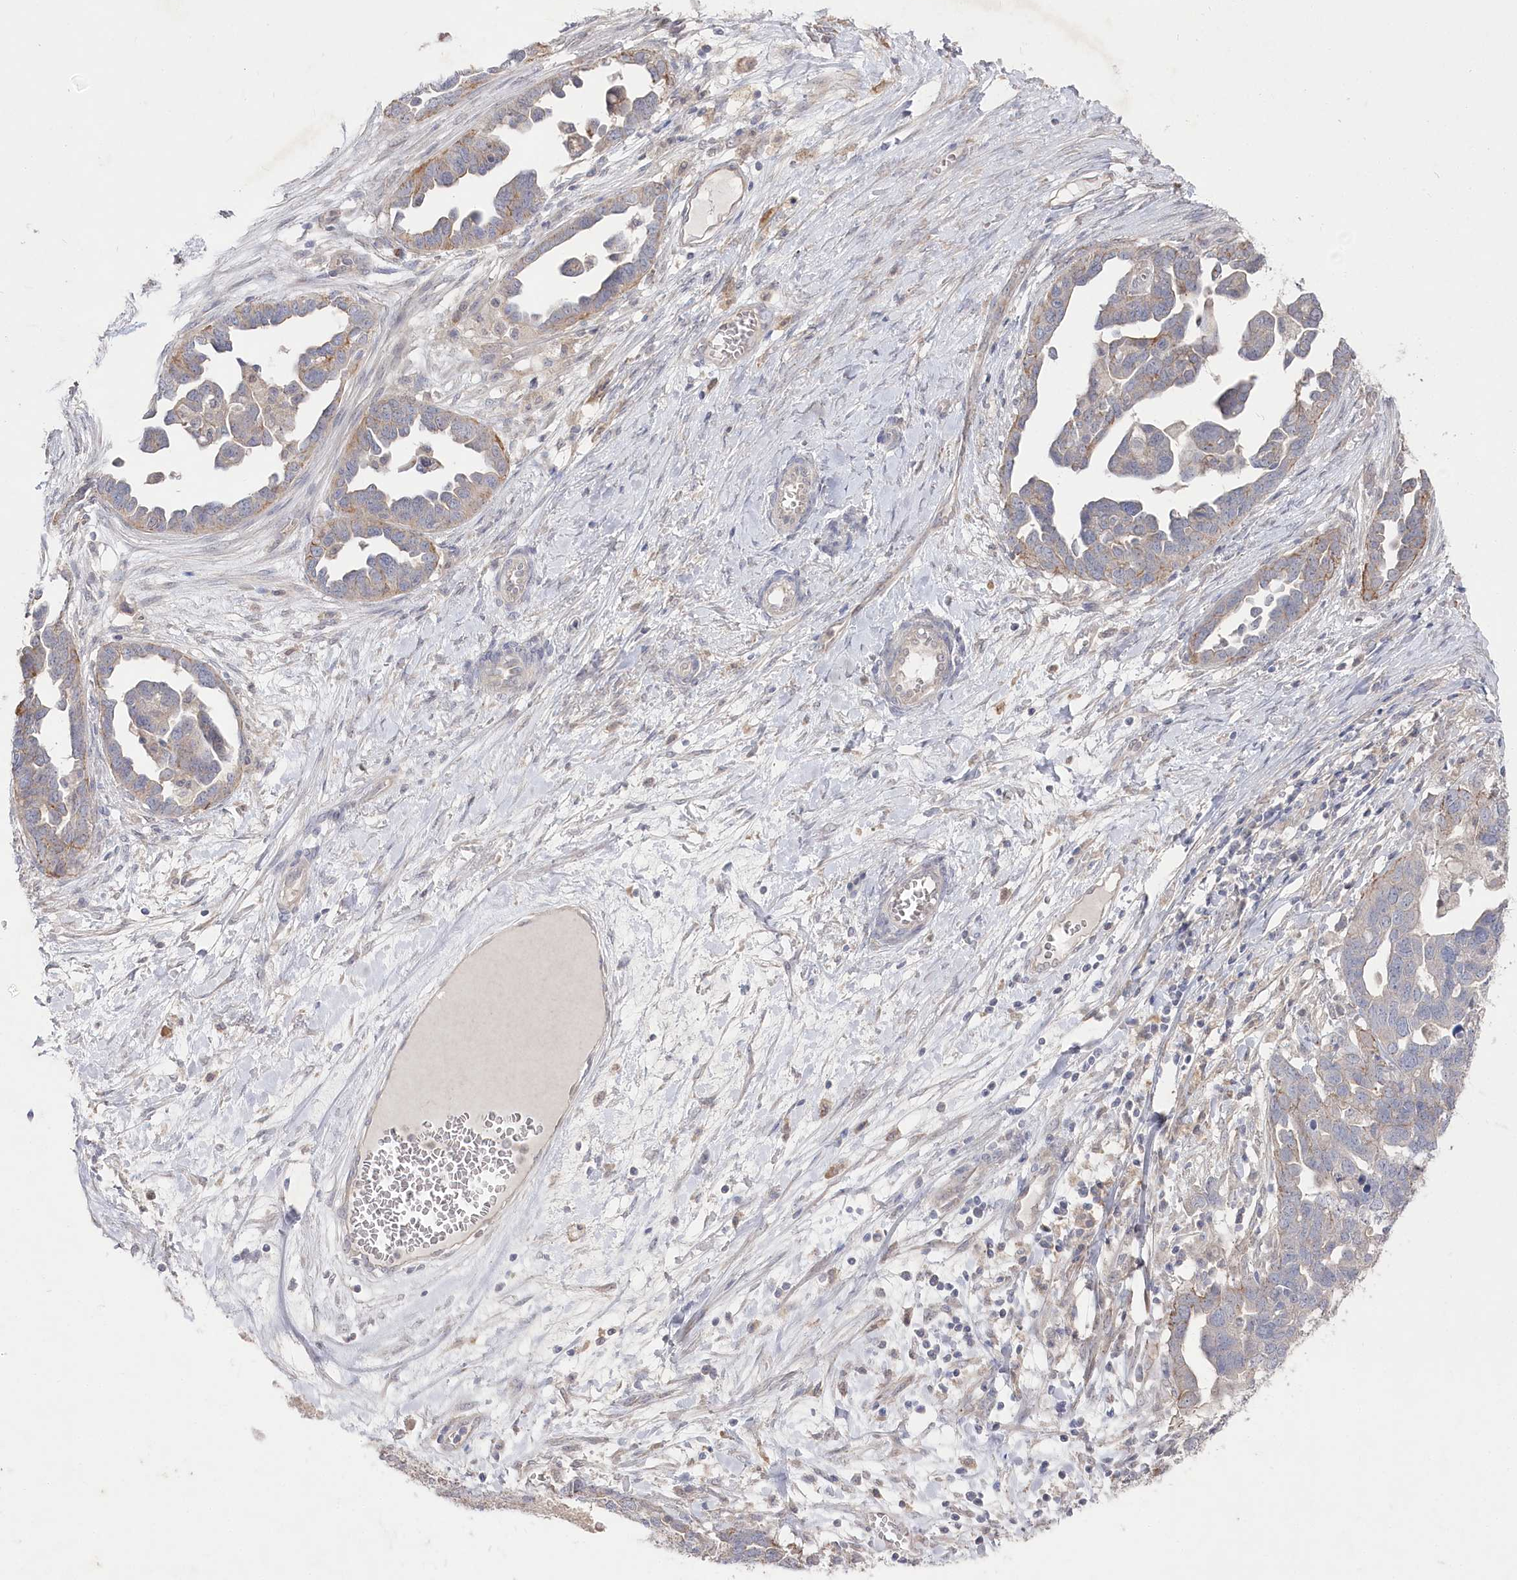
{"staining": {"intensity": "negative", "quantity": "none", "location": "none"}, "tissue": "ovarian cancer", "cell_type": "Tumor cells", "image_type": "cancer", "snomed": [{"axis": "morphology", "description": "Cystadenocarcinoma, serous, NOS"}, {"axis": "topography", "description": "Ovary"}], "caption": "This is a photomicrograph of IHC staining of serous cystadenocarcinoma (ovarian), which shows no staining in tumor cells. The staining was performed using DAB (3,3'-diaminobenzidine) to visualize the protein expression in brown, while the nuclei were stained in blue with hematoxylin (Magnification: 20x).", "gene": "TGFBRAP1", "patient": {"sex": "female", "age": 54}}